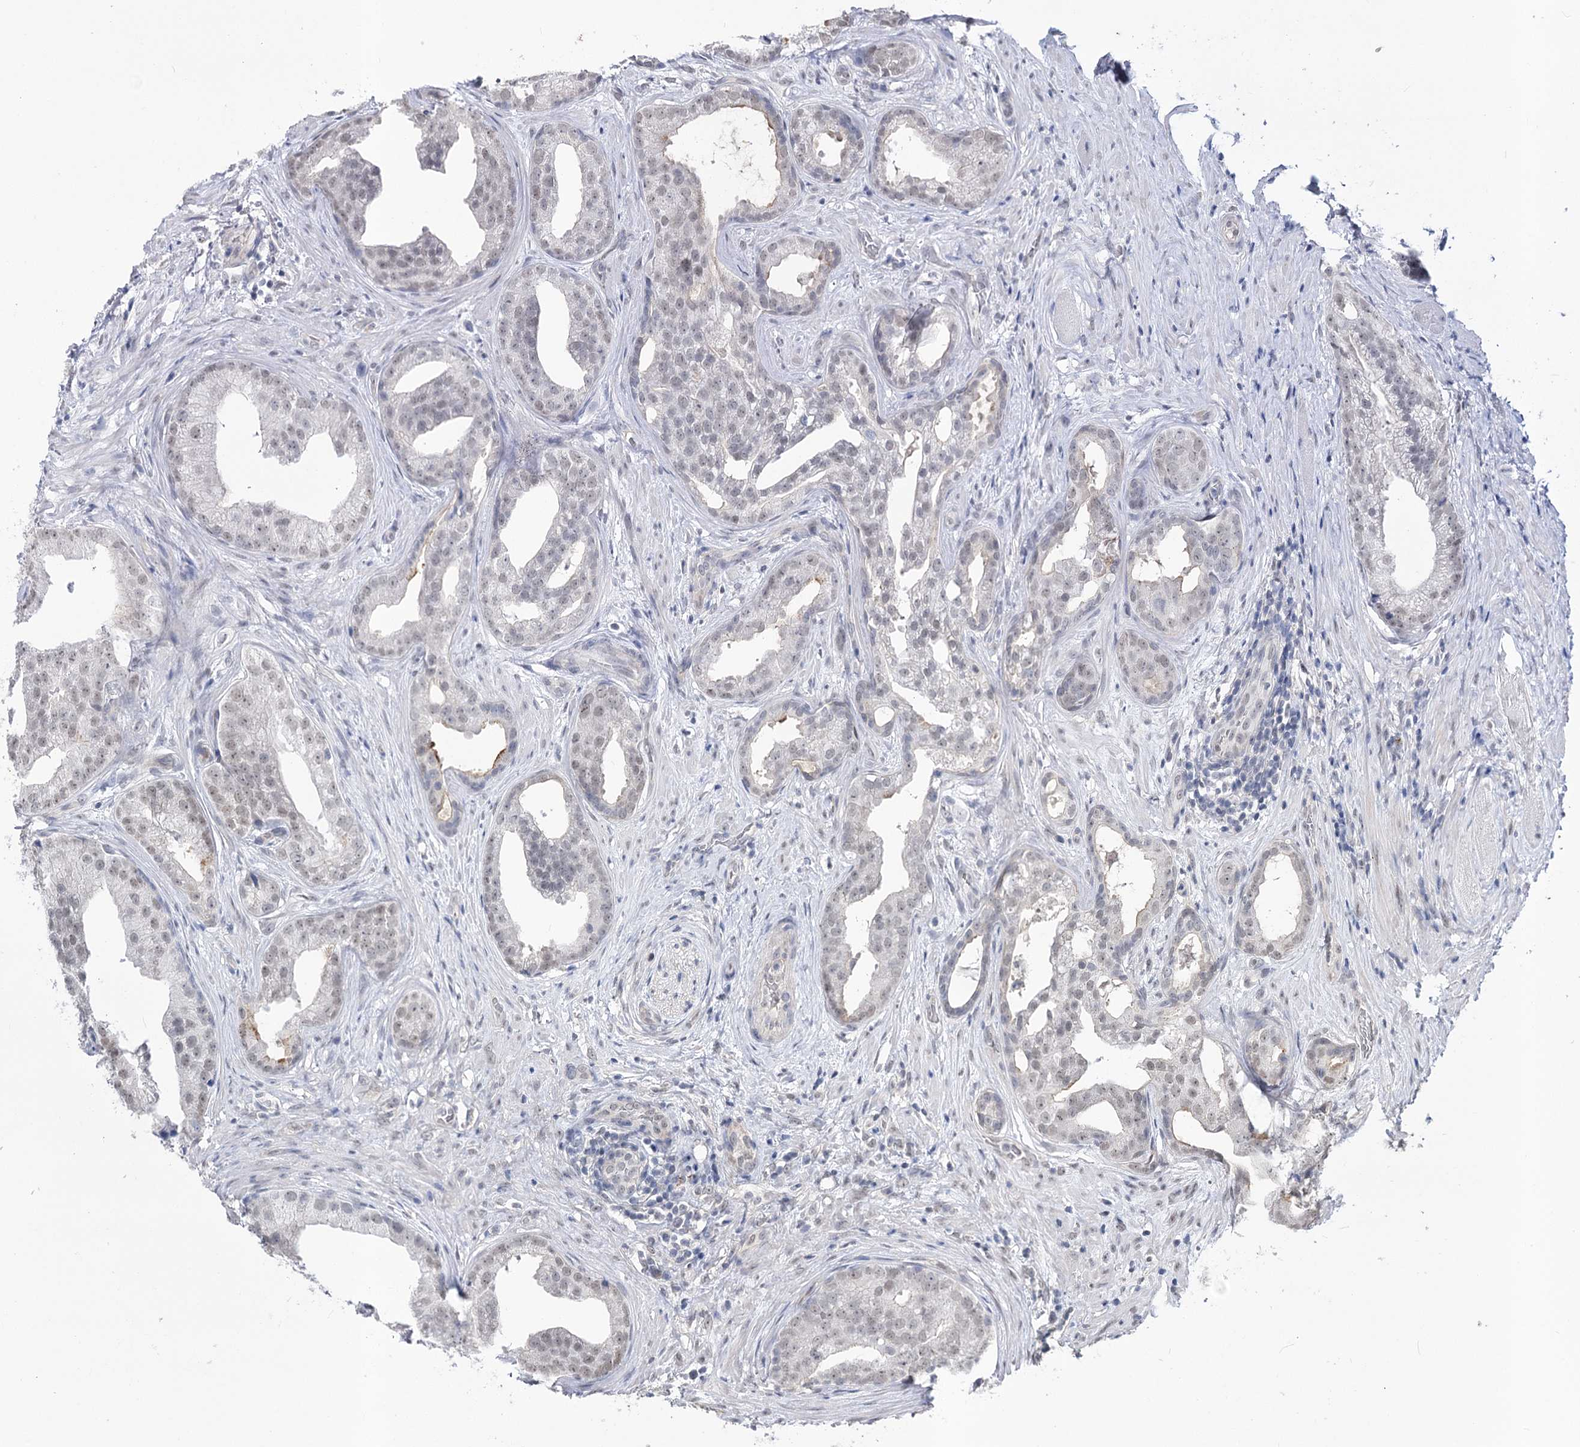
{"staining": {"intensity": "weak", "quantity": "<25%", "location": "nuclear"}, "tissue": "prostate cancer", "cell_type": "Tumor cells", "image_type": "cancer", "snomed": [{"axis": "morphology", "description": "Adenocarcinoma, Low grade"}, {"axis": "topography", "description": "Prostate"}], "caption": "The photomicrograph shows no staining of tumor cells in prostate cancer (low-grade adenocarcinoma). The staining was performed using DAB (3,3'-diaminobenzidine) to visualize the protein expression in brown, while the nuclei were stained in blue with hematoxylin (Magnification: 20x).", "gene": "ATP10B", "patient": {"sex": "male", "age": 71}}